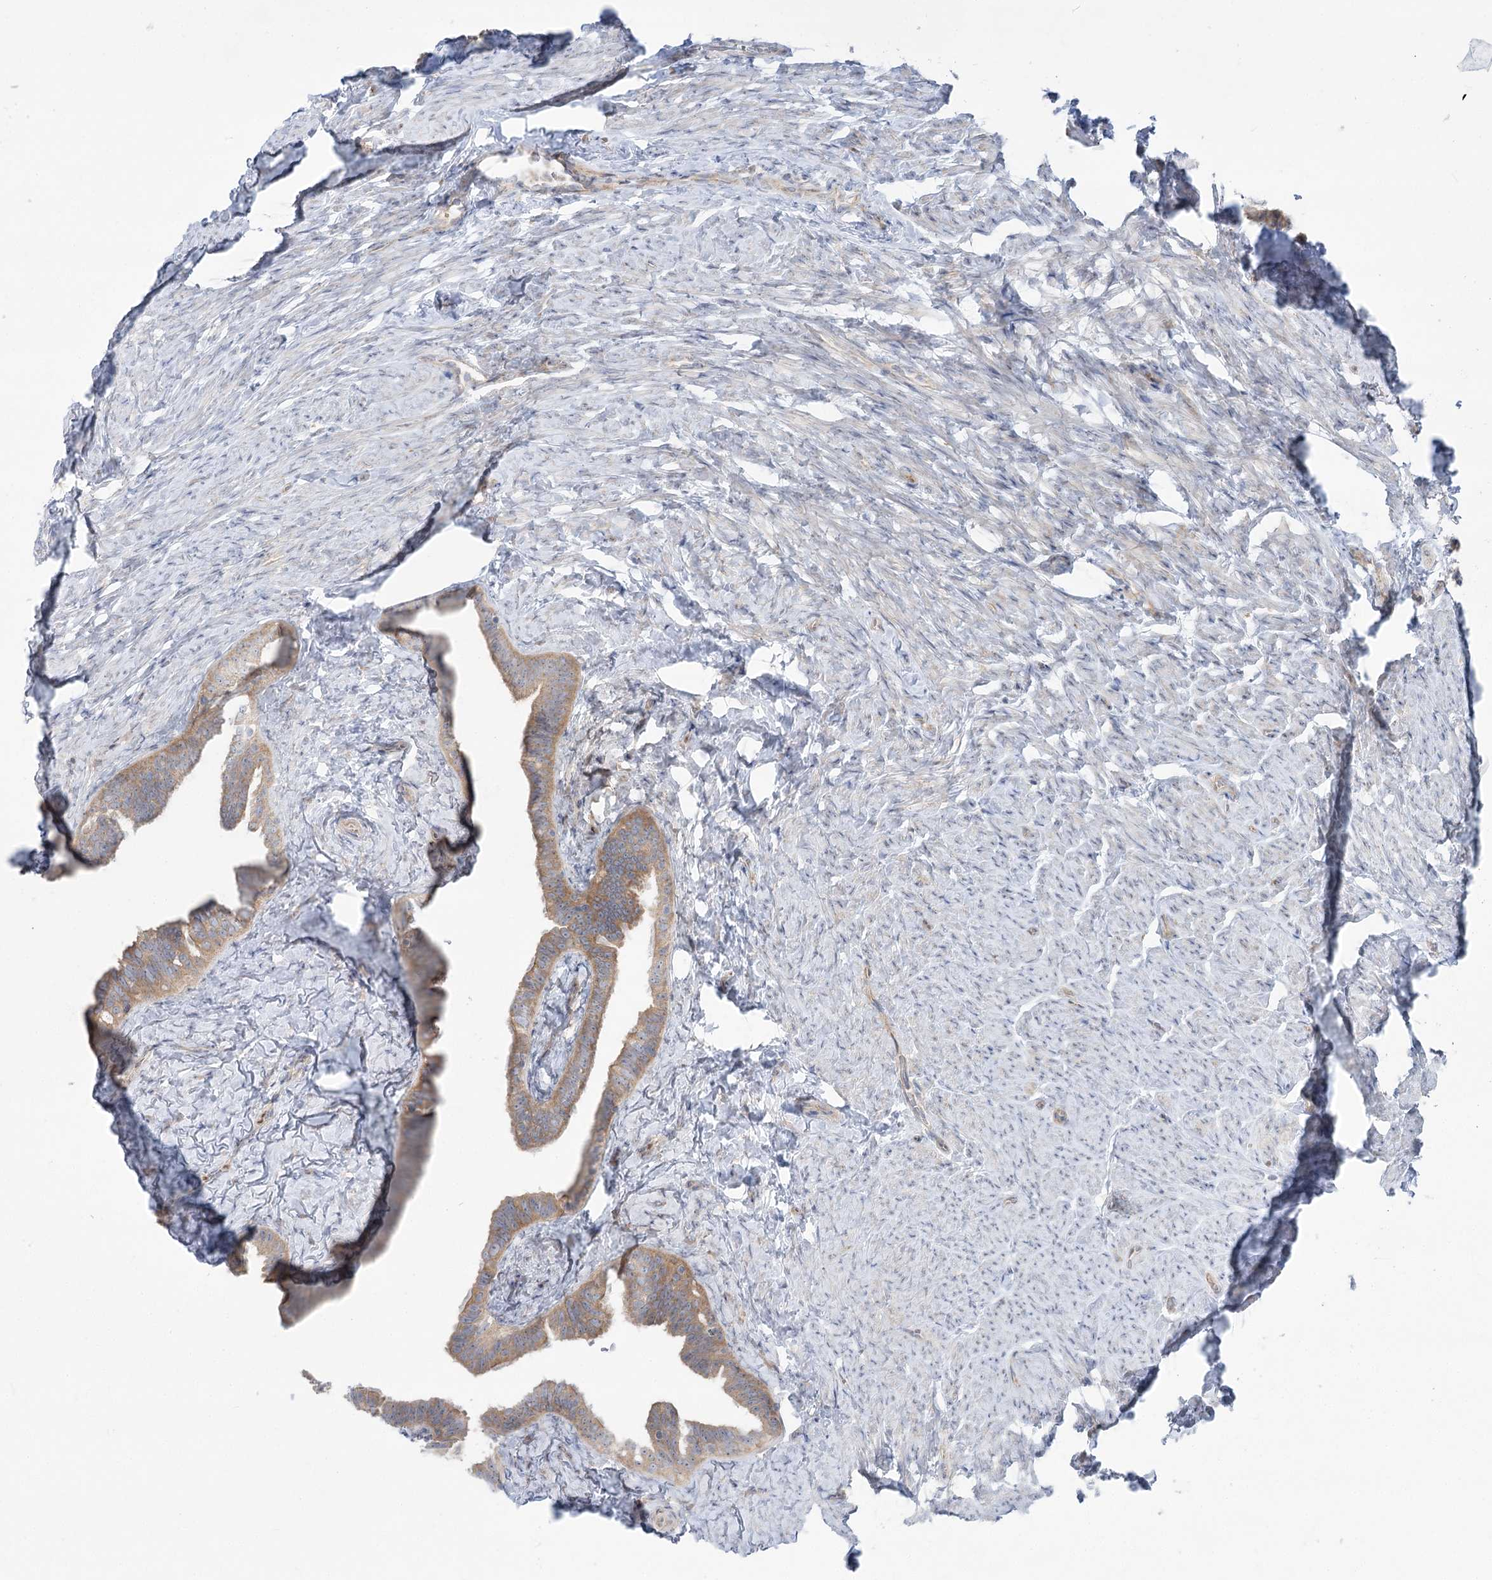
{"staining": {"intensity": "moderate", "quantity": ">75%", "location": "cytoplasmic/membranous"}, "tissue": "fallopian tube", "cell_type": "Glandular cells", "image_type": "normal", "snomed": [{"axis": "morphology", "description": "Normal tissue, NOS"}, {"axis": "topography", "description": "Fallopian tube"}], "caption": "A histopathology image showing moderate cytoplasmic/membranous positivity in approximately >75% of glandular cells in benign fallopian tube, as visualized by brown immunohistochemical staining.", "gene": "SCN11A", "patient": {"sex": "female", "age": 39}}